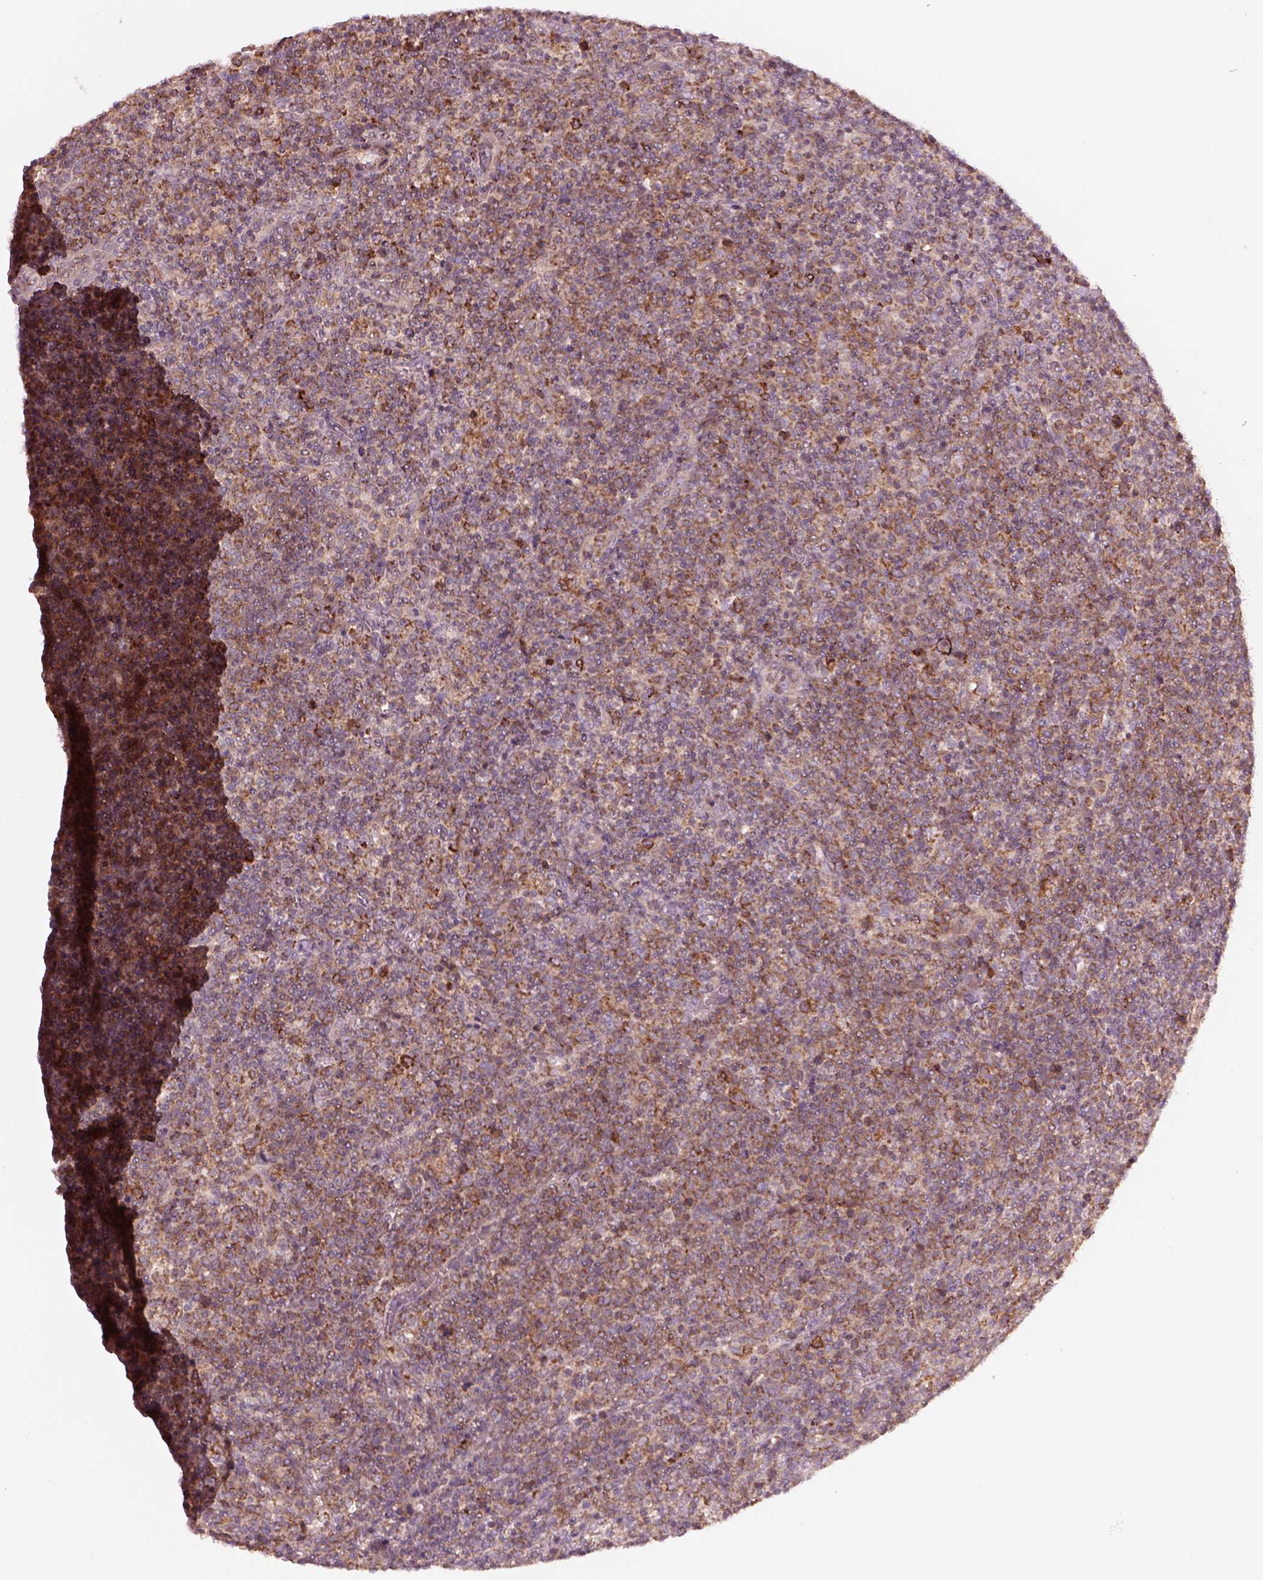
{"staining": {"intensity": "moderate", "quantity": ">75%", "location": "cytoplasmic/membranous"}, "tissue": "lymphoma", "cell_type": "Tumor cells", "image_type": "cancer", "snomed": [{"axis": "morphology", "description": "Malignant lymphoma, non-Hodgkin's type, High grade"}, {"axis": "topography", "description": "Lymph node"}], "caption": "Malignant lymphoma, non-Hodgkin's type (high-grade) stained with a brown dye reveals moderate cytoplasmic/membranous positive positivity in approximately >75% of tumor cells.", "gene": "SLC25A5", "patient": {"sex": "male", "age": 61}}